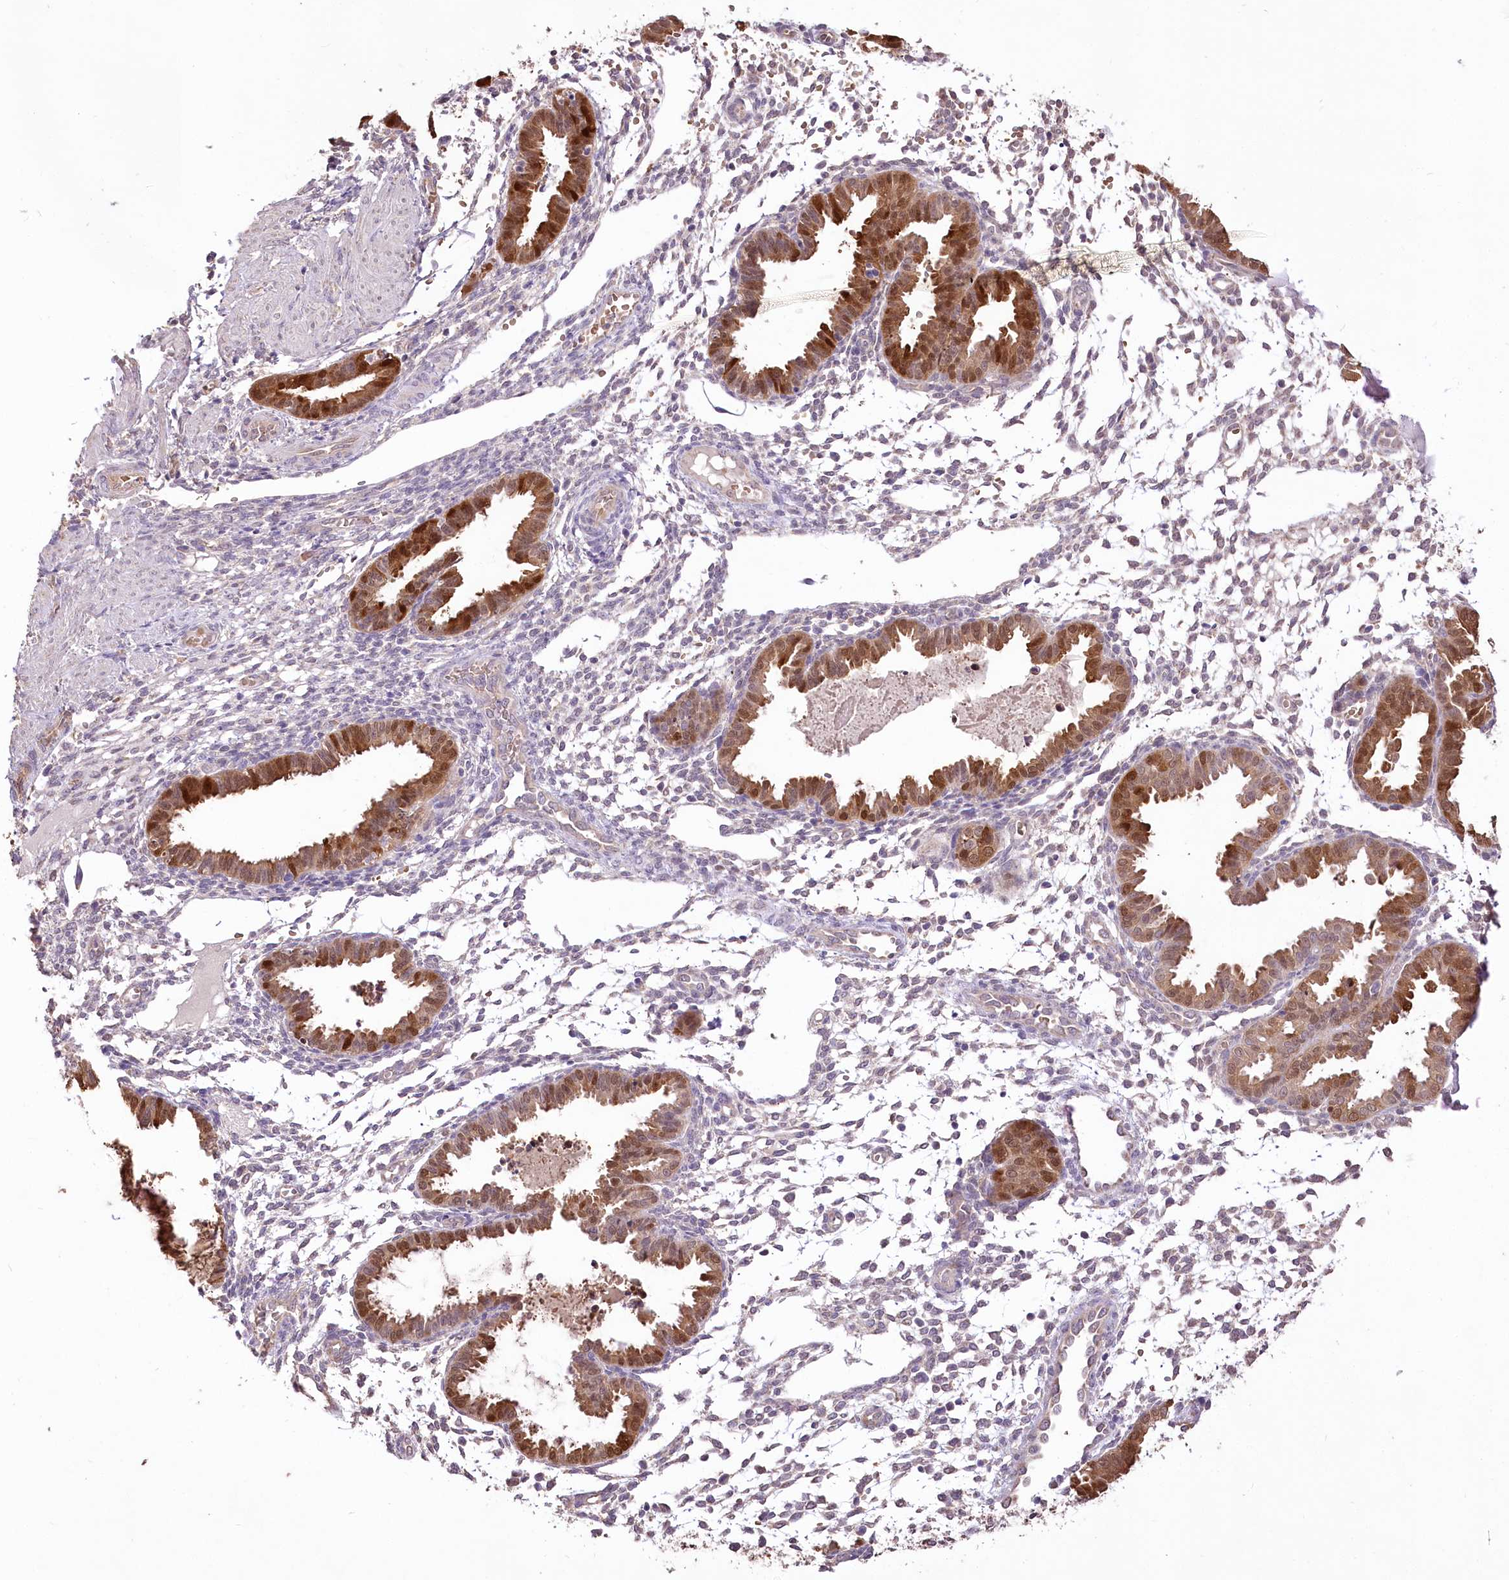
{"staining": {"intensity": "negative", "quantity": "none", "location": "none"}, "tissue": "endometrium", "cell_type": "Cells in endometrial stroma", "image_type": "normal", "snomed": [{"axis": "morphology", "description": "Normal tissue, NOS"}, {"axis": "topography", "description": "Endometrium"}], "caption": "Immunohistochemical staining of unremarkable human endometrium exhibits no significant positivity in cells in endometrial stroma.", "gene": "R3HDM2", "patient": {"sex": "female", "age": 33}}